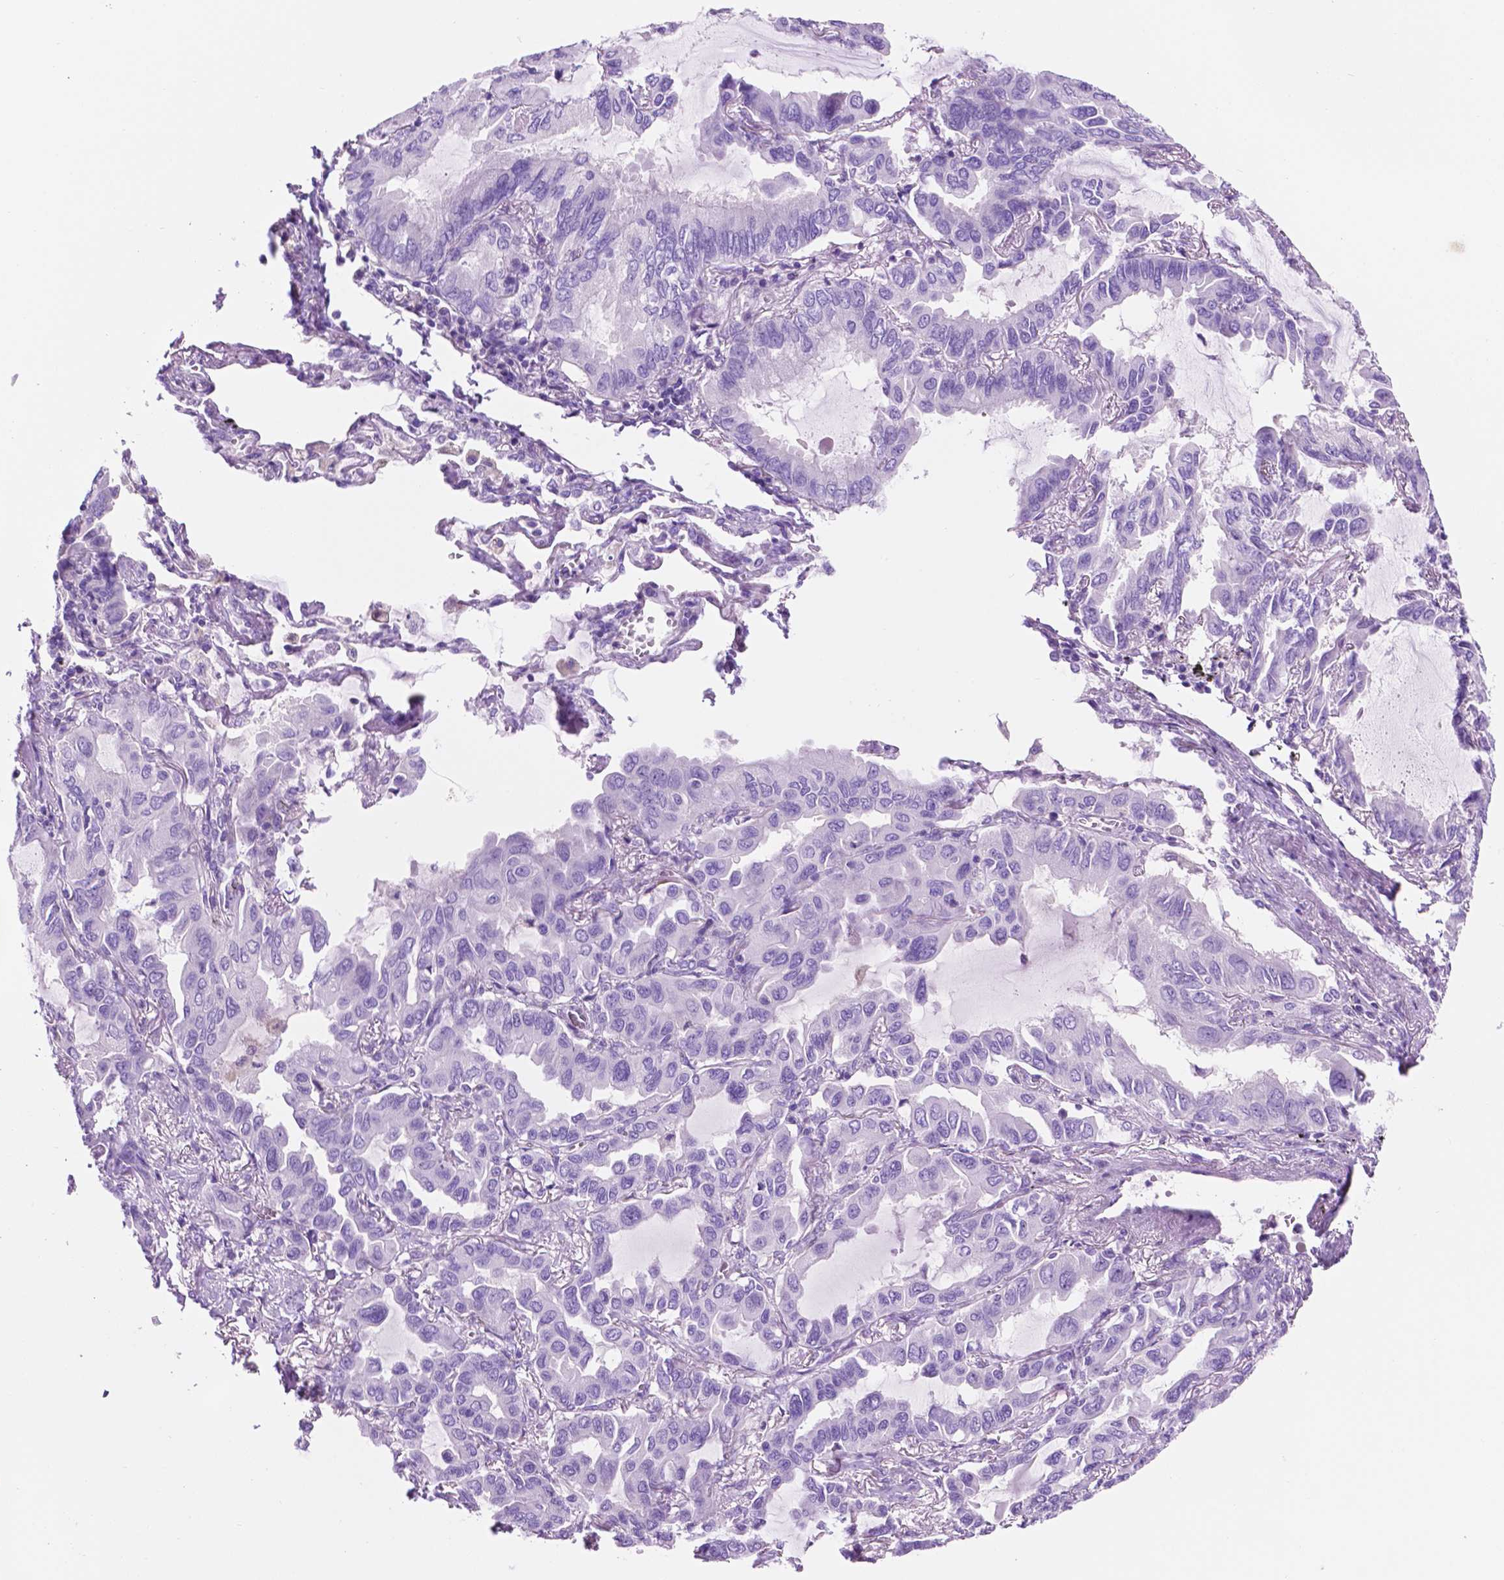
{"staining": {"intensity": "negative", "quantity": "none", "location": "none"}, "tissue": "lung cancer", "cell_type": "Tumor cells", "image_type": "cancer", "snomed": [{"axis": "morphology", "description": "Adenocarcinoma, NOS"}, {"axis": "topography", "description": "Lung"}], "caption": "An image of human lung cancer is negative for staining in tumor cells. (Brightfield microscopy of DAB IHC at high magnification).", "gene": "IGFN1", "patient": {"sex": "male", "age": 64}}